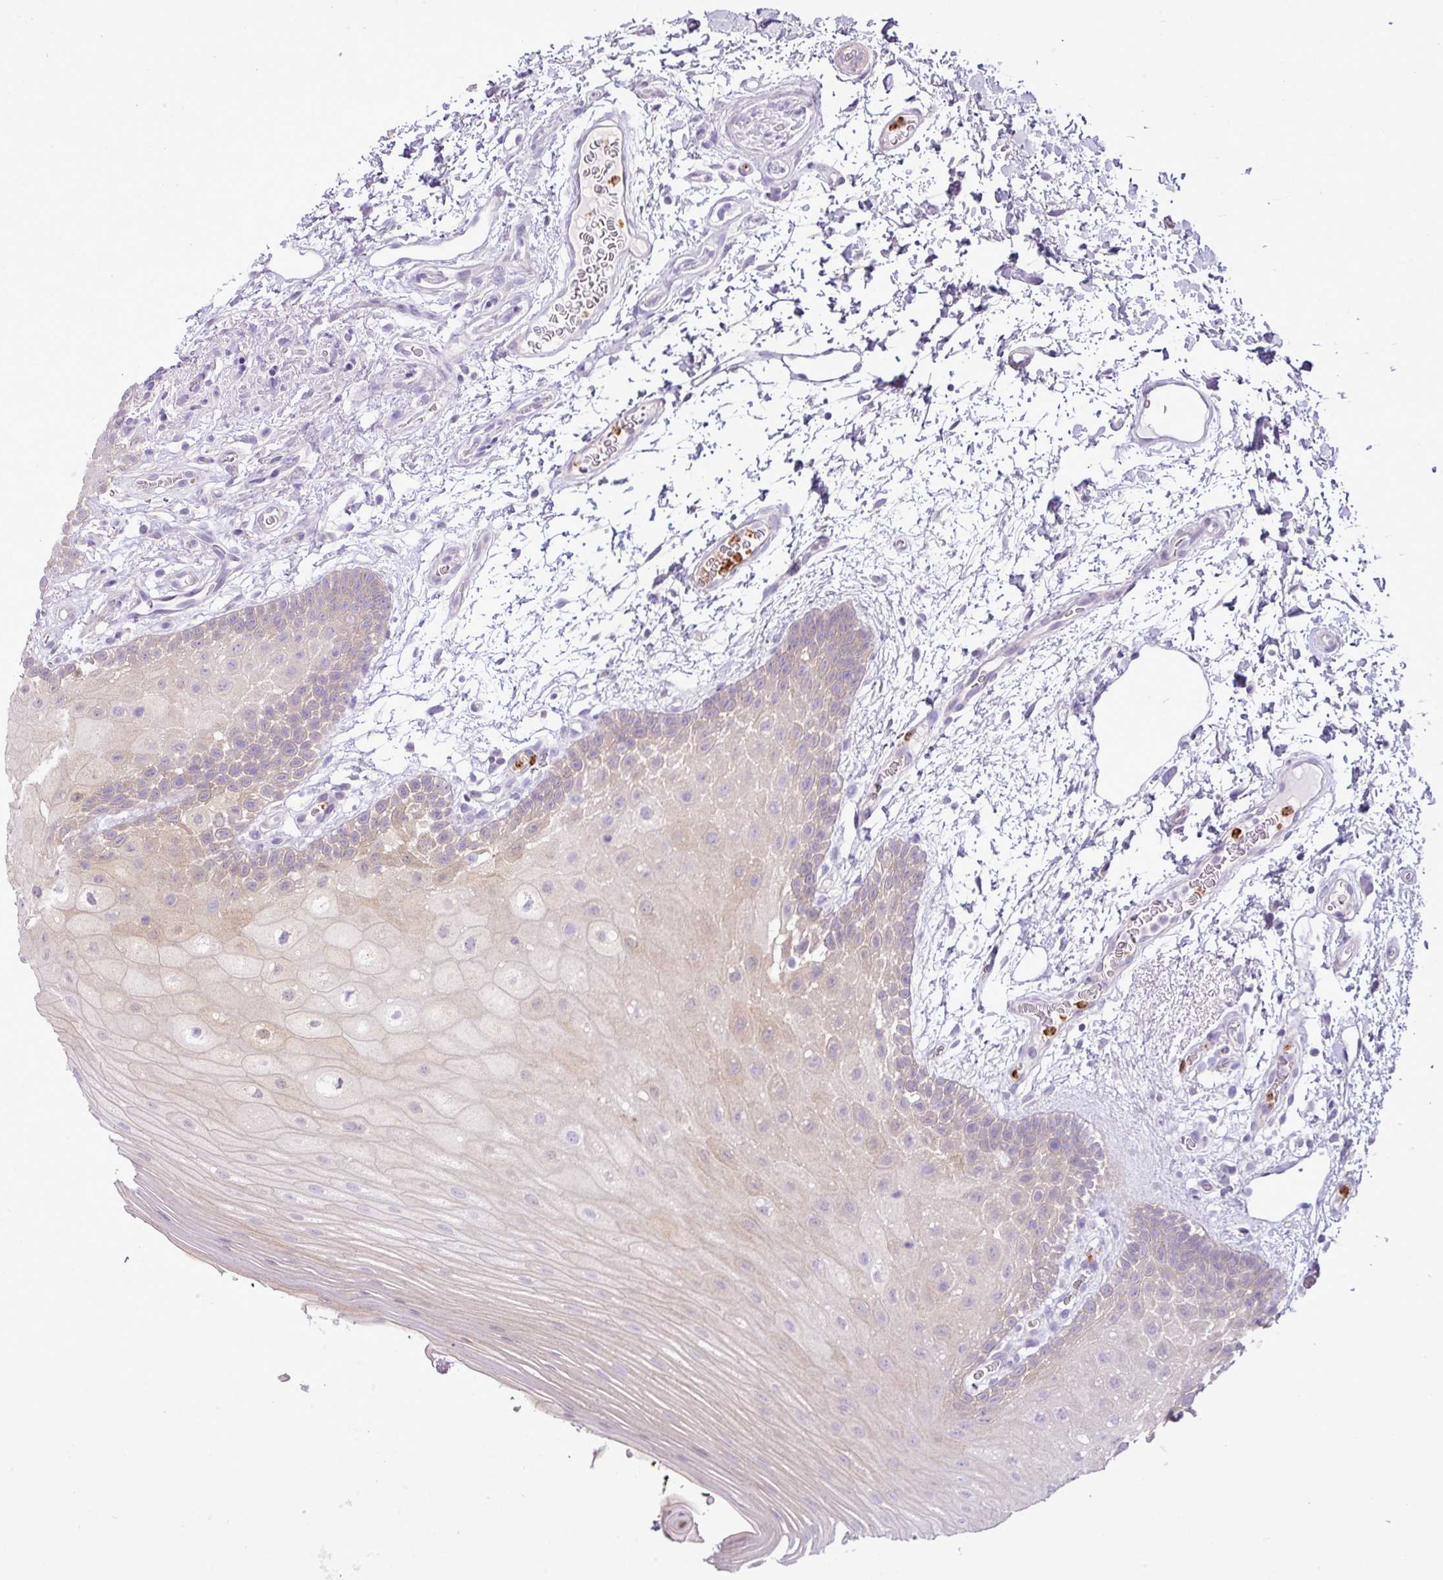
{"staining": {"intensity": "weak", "quantity": "25%-75%", "location": "cytoplasmic/membranous"}, "tissue": "oral mucosa", "cell_type": "Squamous epithelial cells", "image_type": "normal", "snomed": [{"axis": "morphology", "description": "Normal tissue, NOS"}, {"axis": "morphology", "description": "Squamous cell carcinoma, NOS"}, {"axis": "topography", "description": "Oral tissue"}, {"axis": "topography", "description": "Tounge, NOS"}, {"axis": "topography", "description": "Head-Neck"}], "caption": "Immunohistochemistry (IHC) (DAB) staining of unremarkable oral mucosa displays weak cytoplasmic/membranous protein positivity in approximately 25%-75% of squamous epithelial cells. The staining was performed using DAB, with brown indicating positive protein expression. Nuclei are stained blue with hematoxylin.", "gene": "ZSCAN5A", "patient": {"sex": "male", "age": 76}}